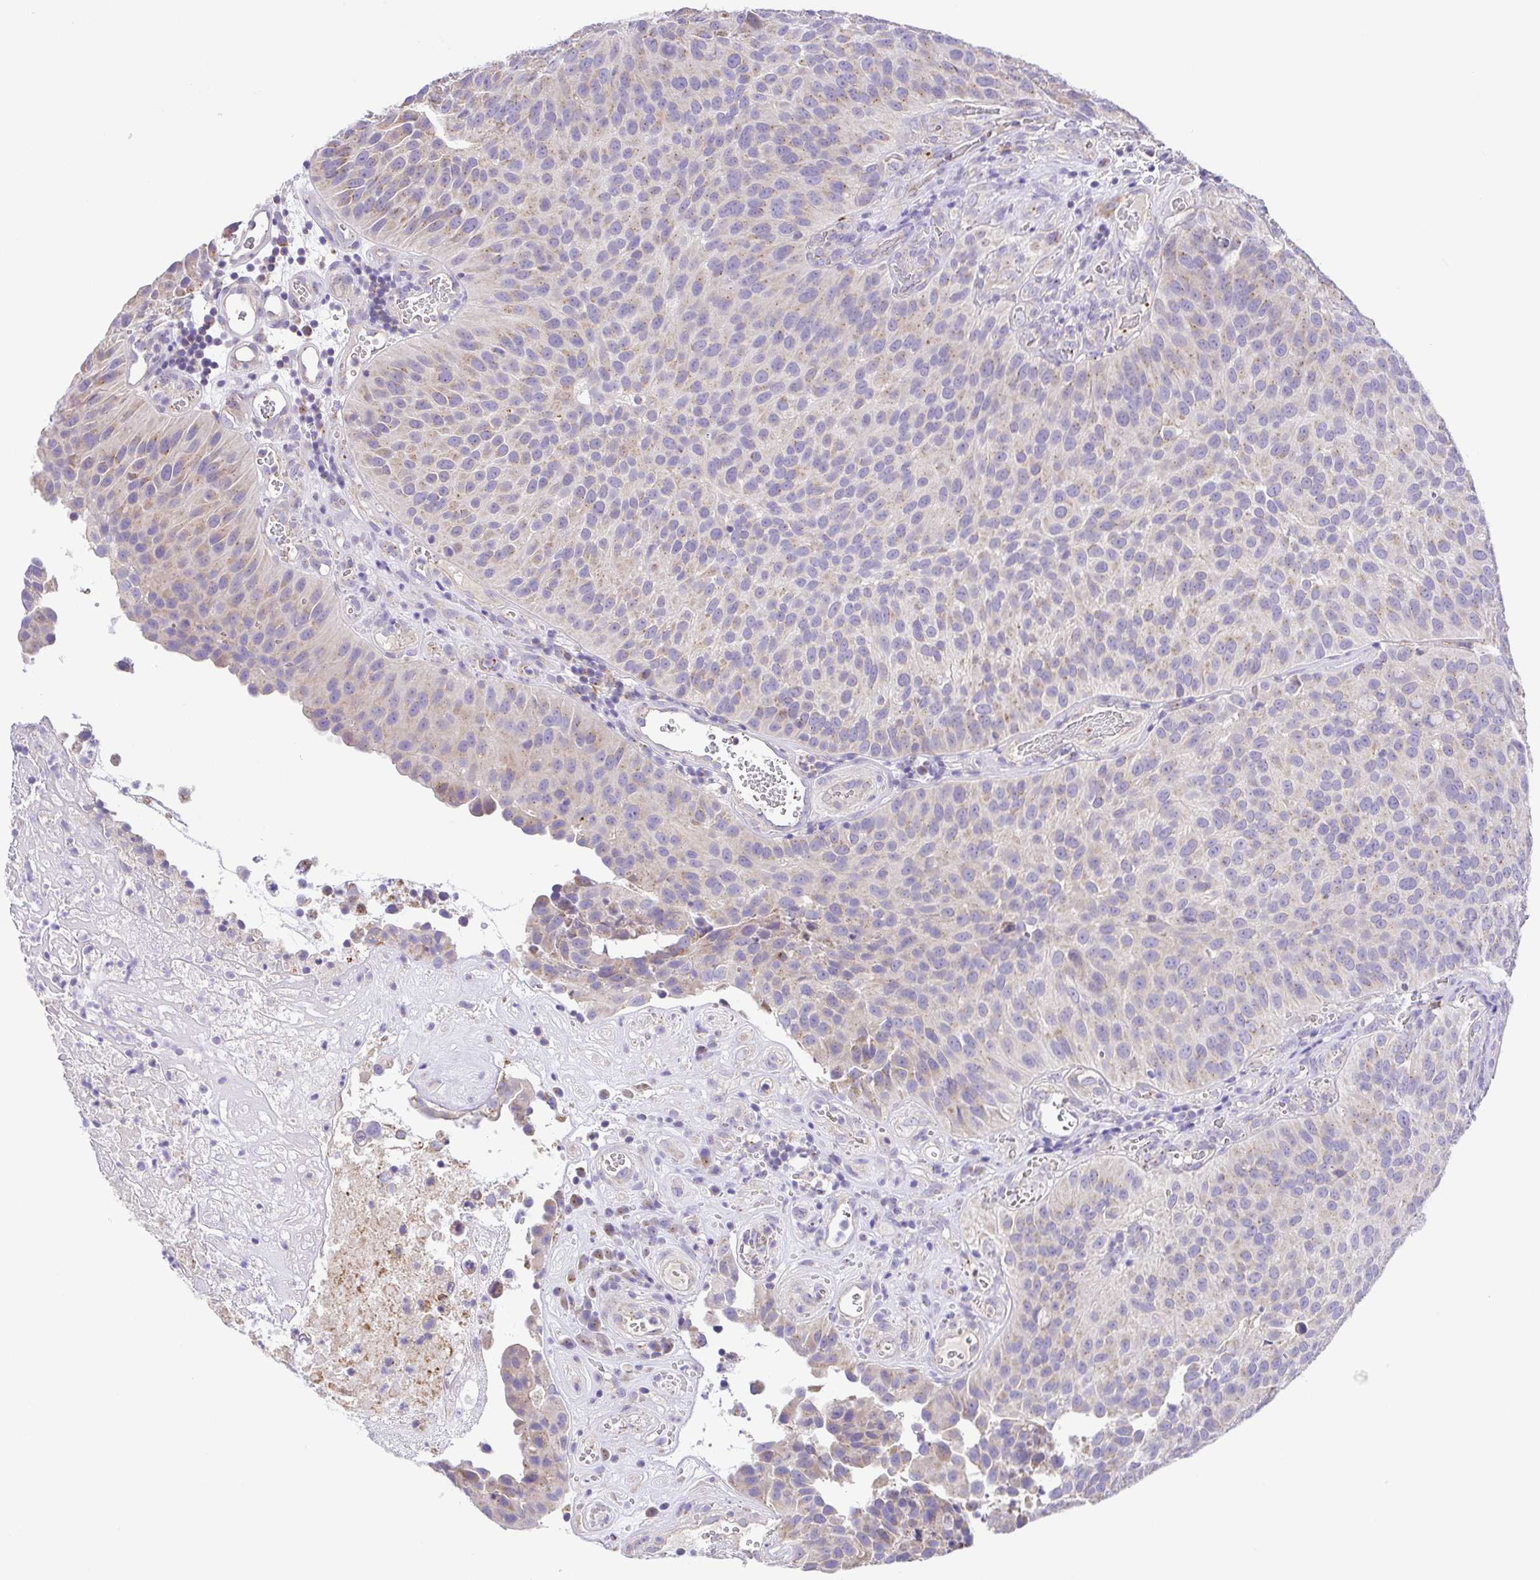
{"staining": {"intensity": "weak", "quantity": "<25%", "location": "cytoplasmic/membranous"}, "tissue": "urothelial cancer", "cell_type": "Tumor cells", "image_type": "cancer", "snomed": [{"axis": "morphology", "description": "Urothelial carcinoma, Low grade"}, {"axis": "topography", "description": "Urinary bladder"}], "caption": "A high-resolution photomicrograph shows IHC staining of low-grade urothelial carcinoma, which demonstrates no significant staining in tumor cells.", "gene": "SLC13A1", "patient": {"sex": "male", "age": 76}}